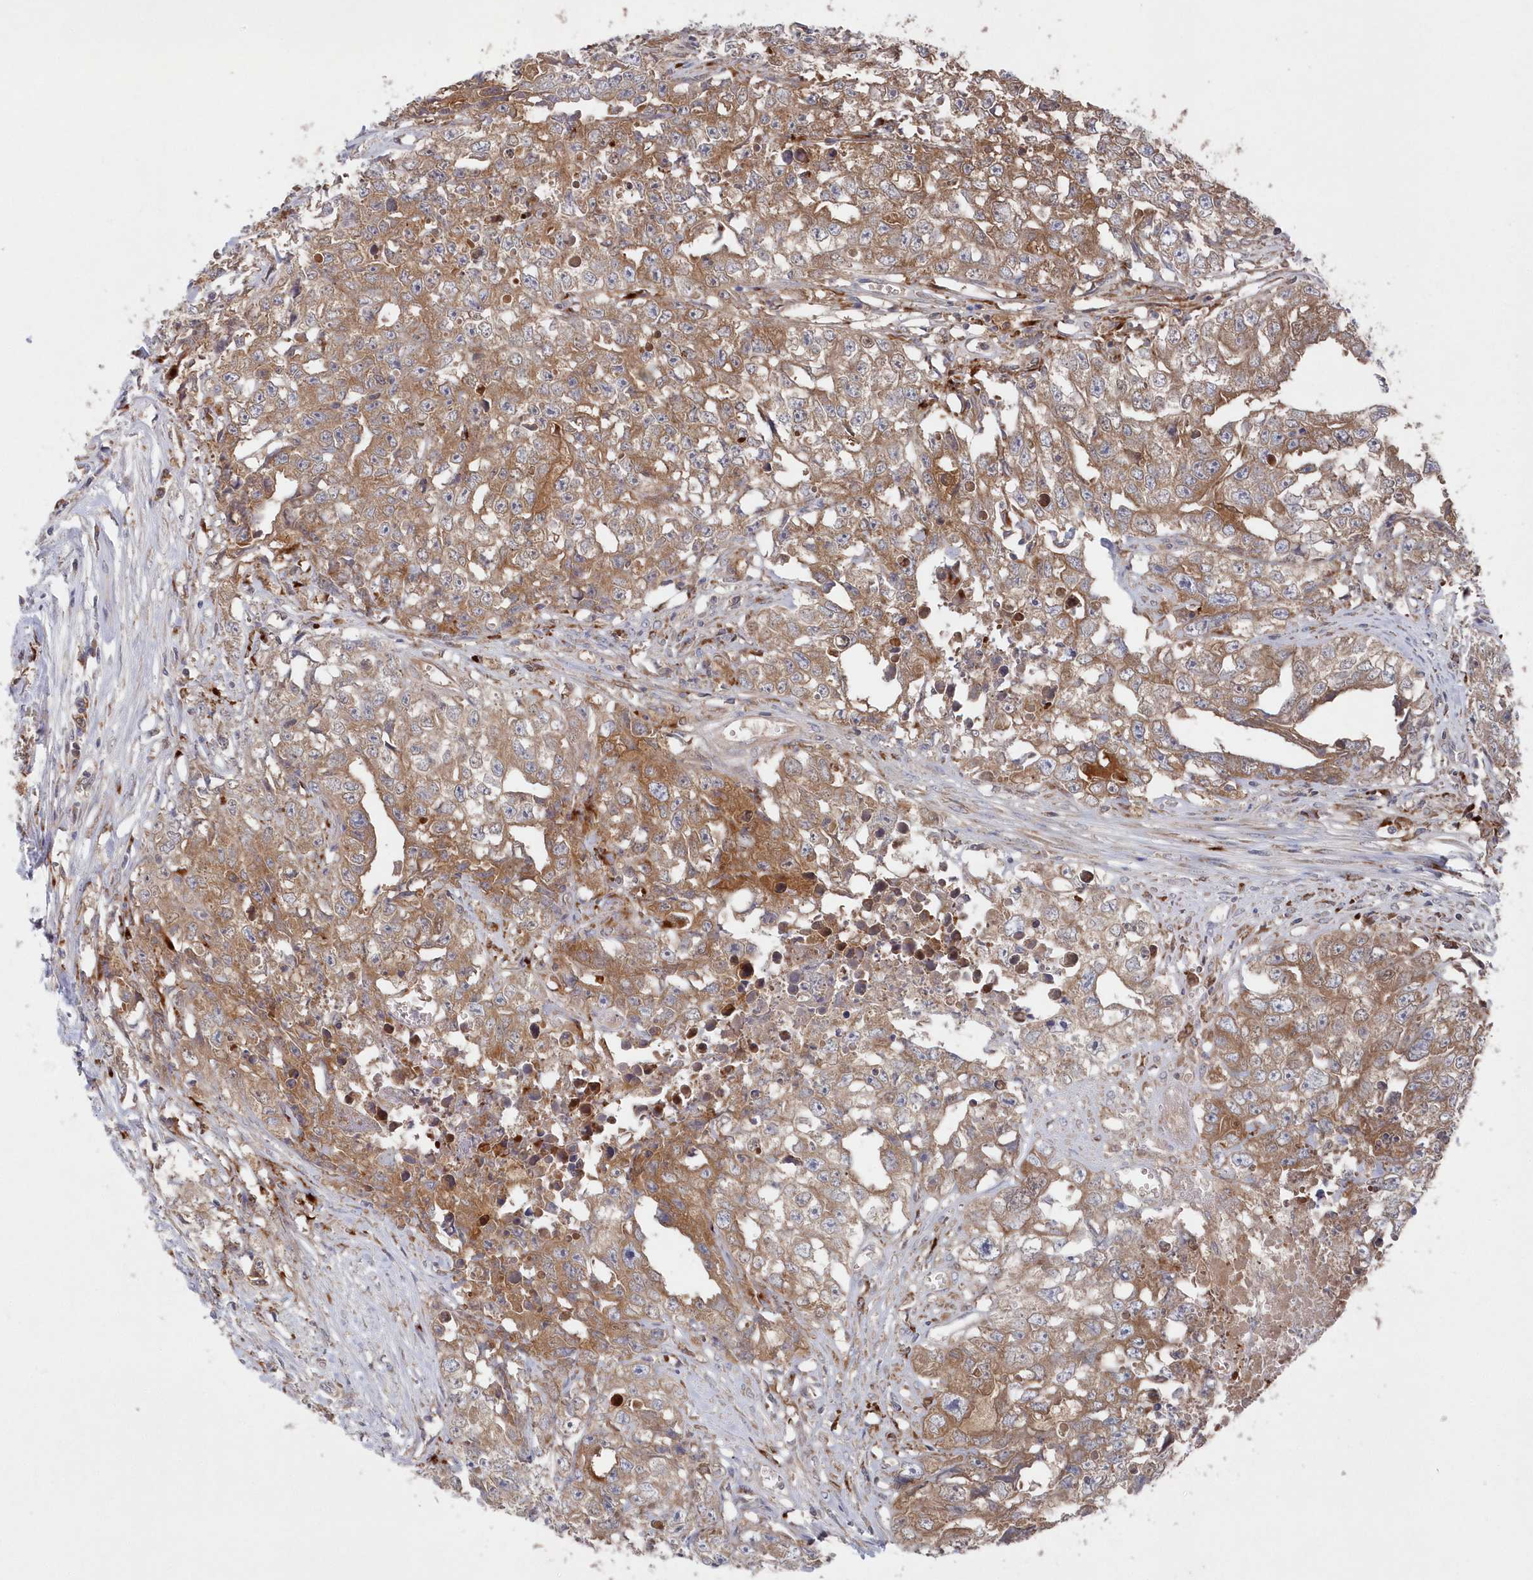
{"staining": {"intensity": "moderate", "quantity": ">75%", "location": "cytoplasmic/membranous"}, "tissue": "testis cancer", "cell_type": "Tumor cells", "image_type": "cancer", "snomed": [{"axis": "morphology", "description": "Seminoma, NOS"}, {"axis": "morphology", "description": "Carcinoma, Embryonal, NOS"}, {"axis": "topography", "description": "Testis"}], "caption": "IHC histopathology image of embryonal carcinoma (testis) stained for a protein (brown), which shows medium levels of moderate cytoplasmic/membranous positivity in approximately >75% of tumor cells.", "gene": "ASNSD1", "patient": {"sex": "male", "age": 43}}